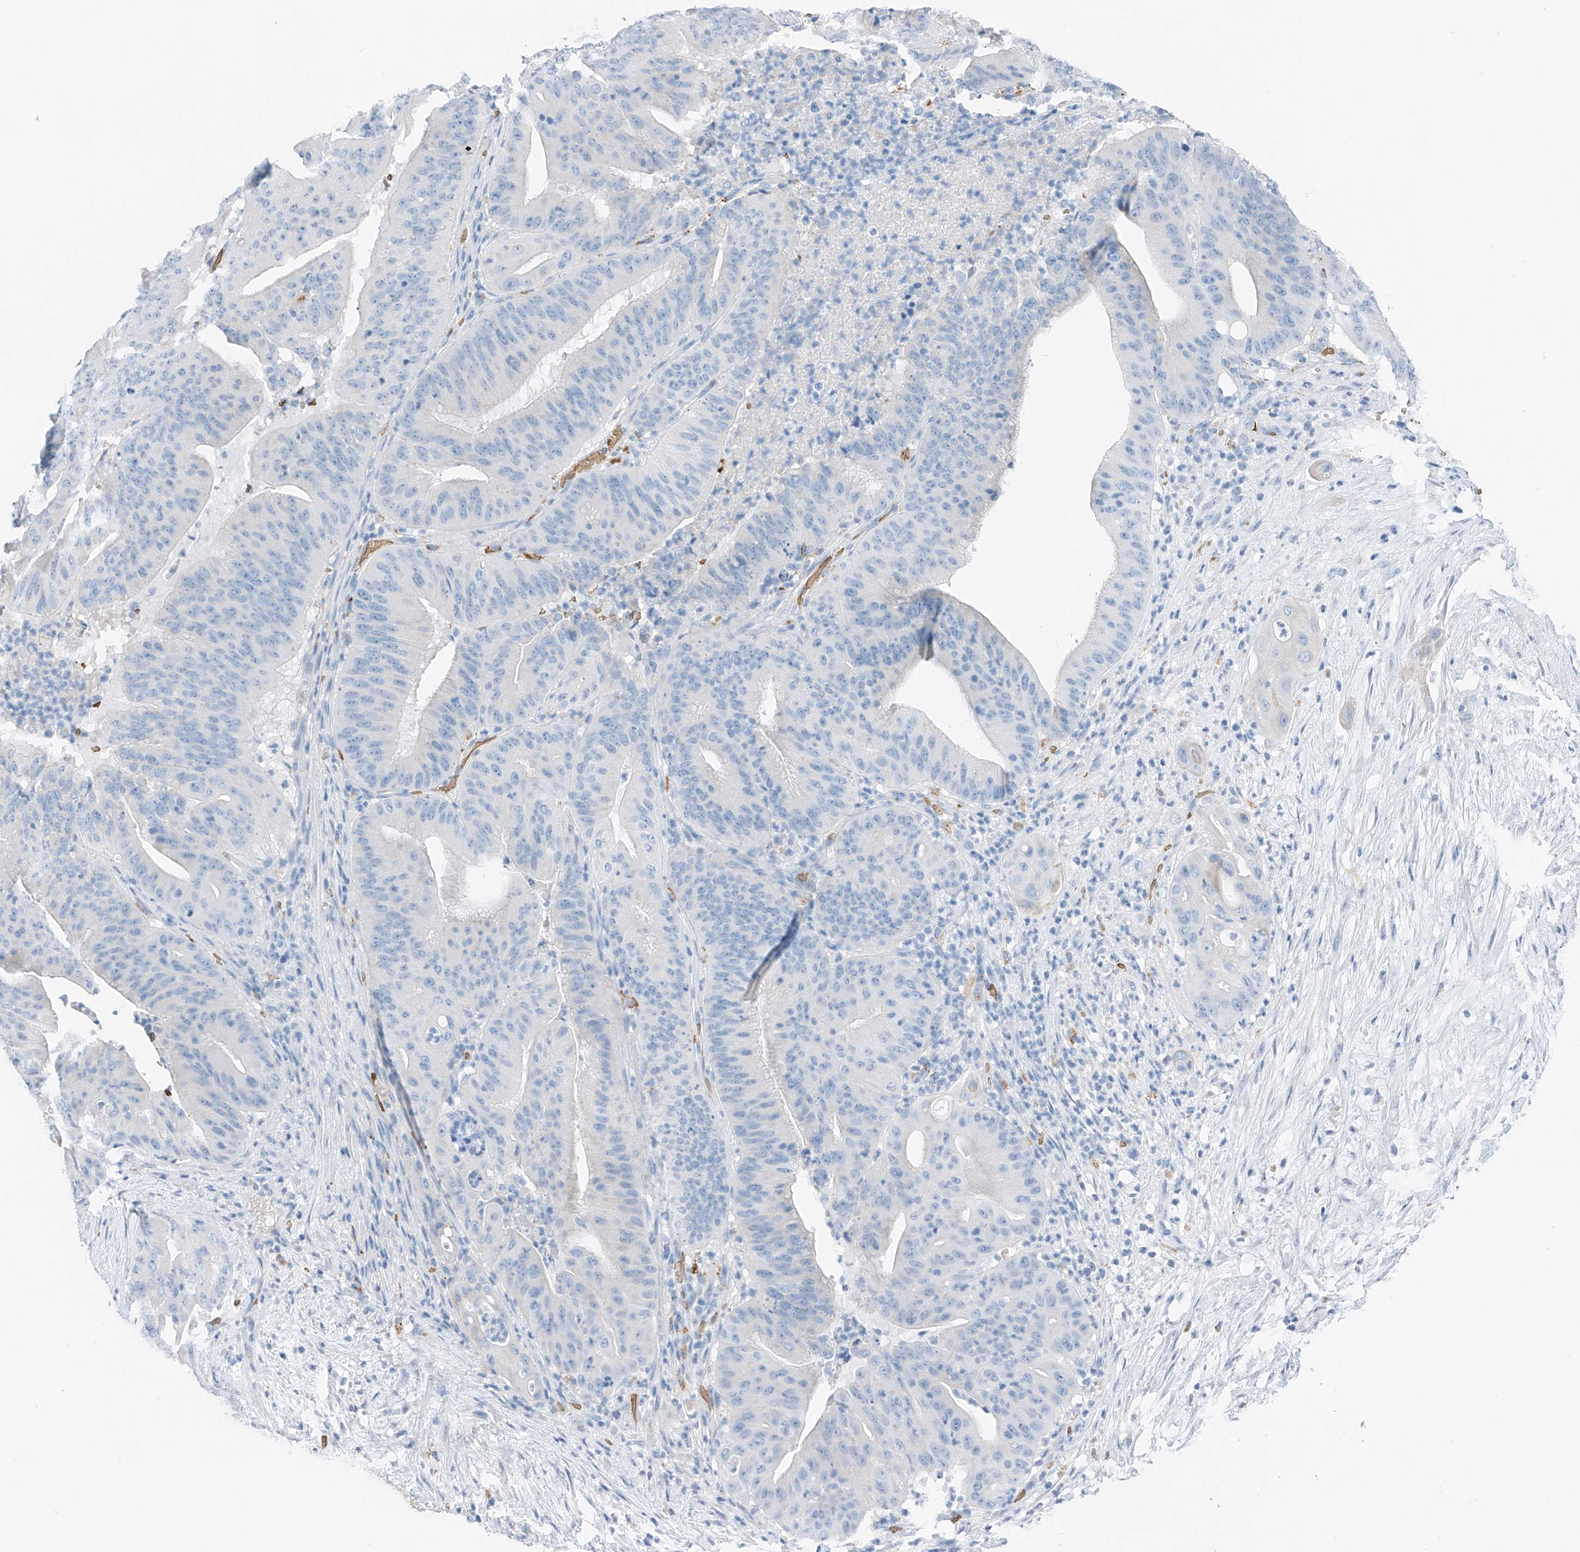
{"staining": {"intensity": "negative", "quantity": "none", "location": "none"}, "tissue": "pancreatic cancer", "cell_type": "Tumor cells", "image_type": "cancer", "snomed": [{"axis": "morphology", "description": "Adenocarcinoma, NOS"}, {"axis": "topography", "description": "Pancreas"}], "caption": "Photomicrograph shows no protein staining in tumor cells of pancreatic adenocarcinoma tissue. (Brightfield microscopy of DAB (3,3'-diaminobenzidine) IHC at high magnification).", "gene": "PRSS23", "patient": {"sex": "female", "age": 77}}